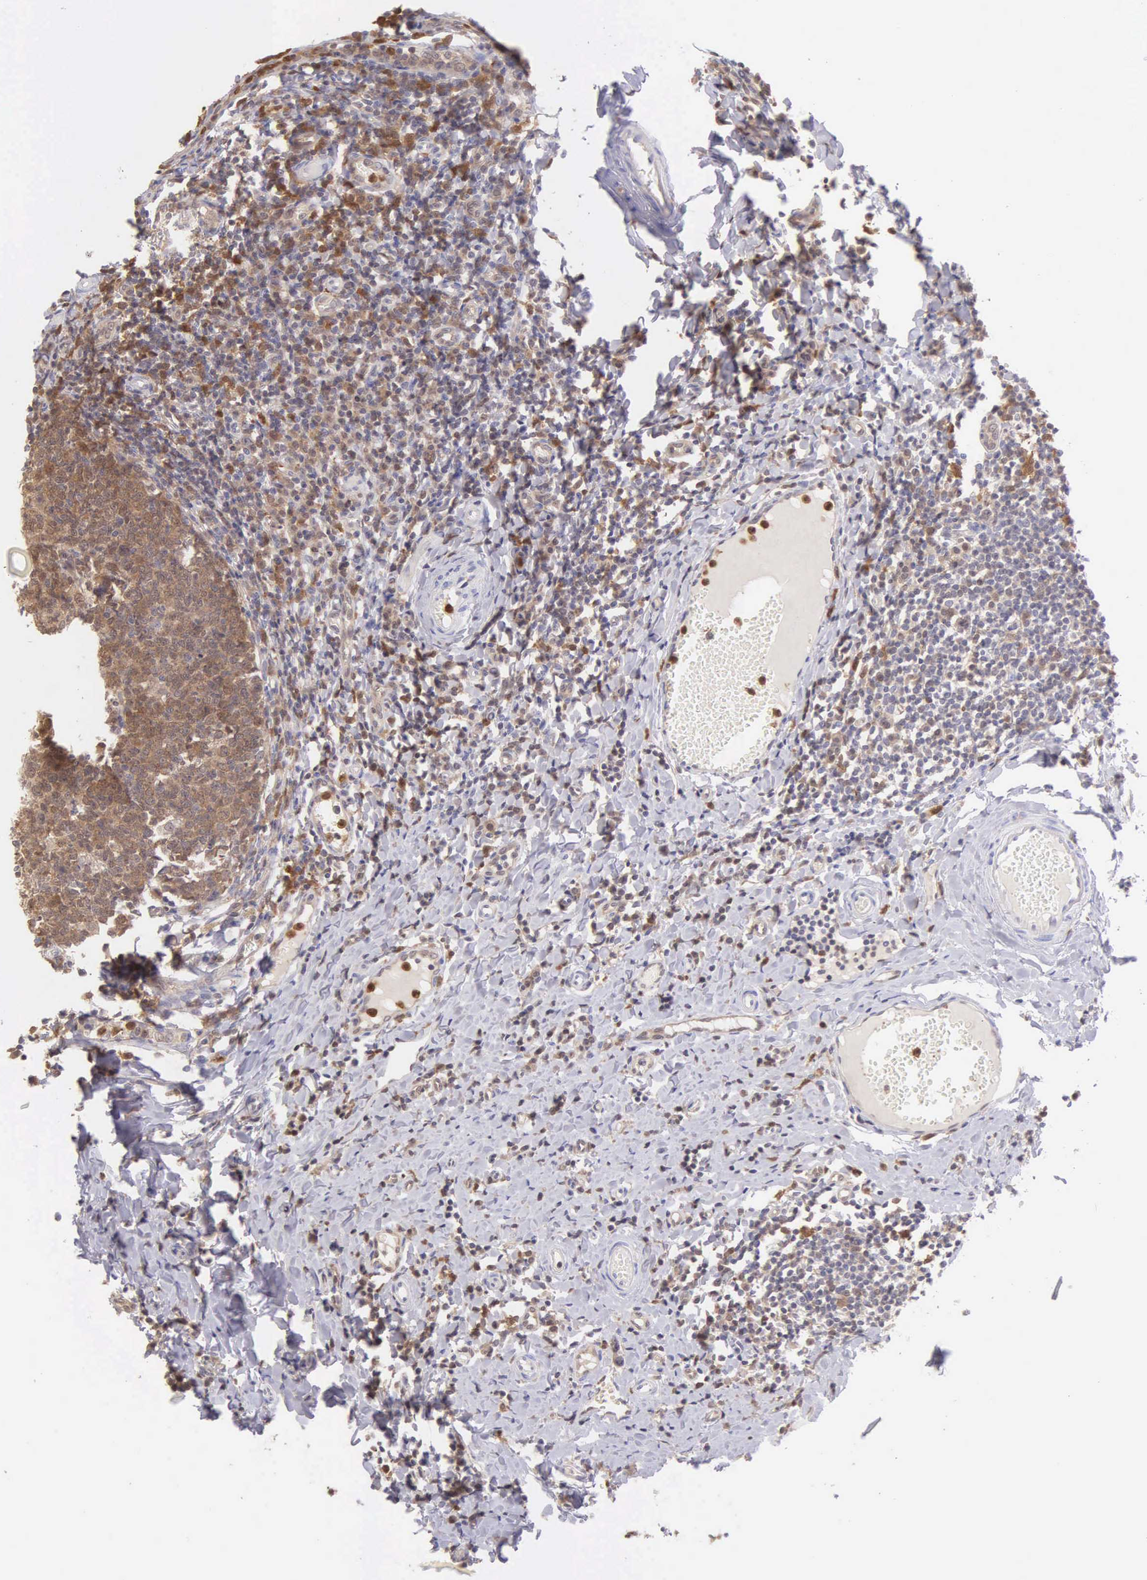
{"staining": {"intensity": "moderate", "quantity": ">75%", "location": "cytoplasmic/membranous"}, "tissue": "tonsil", "cell_type": "Germinal center cells", "image_type": "normal", "snomed": [{"axis": "morphology", "description": "Normal tissue, NOS"}, {"axis": "topography", "description": "Tonsil"}], "caption": "Tonsil stained with a brown dye demonstrates moderate cytoplasmic/membranous positive staining in approximately >75% of germinal center cells.", "gene": "BID", "patient": {"sex": "male", "age": 6}}